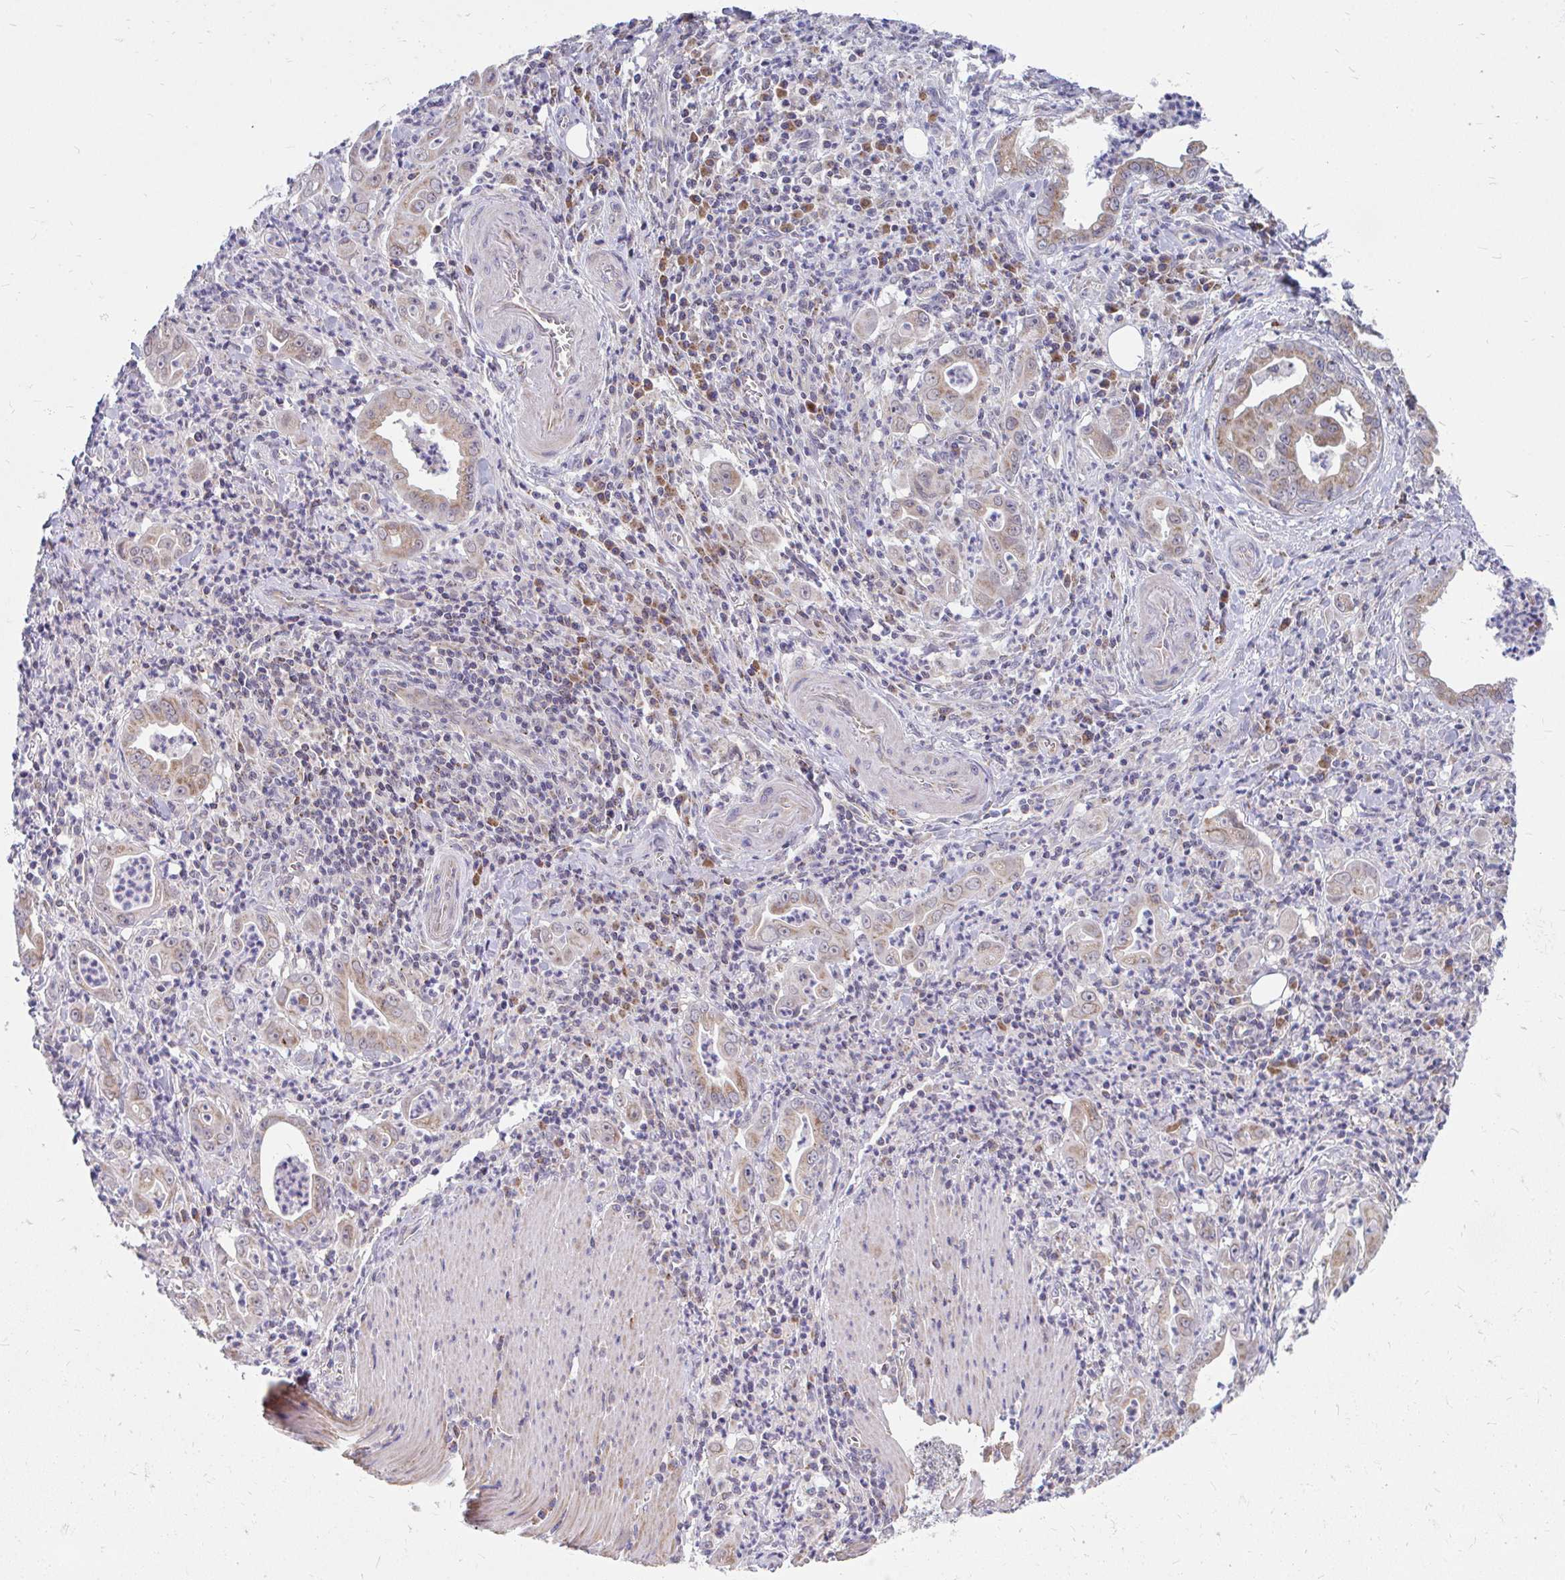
{"staining": {"intensity": "weak", "quantity": "25%-75%", "location": "cytoplasmic/membranous"}, "tissue": "stomach cancer", "cell_type": "Tumor cells", "image_type": "cancer", "snomed": [{"axis": "morphology", "description": "Adenocarcinoma, NOS"}, {"axis": "topography", "description": "Stomach, upper"}], "caption": "A brown stain labels weak cytoplasmic/membranous expression of a protein in human stomach cancer tumor cells.", "gene": "PEX3", "patient": {"sex": "female", "age": 79}}